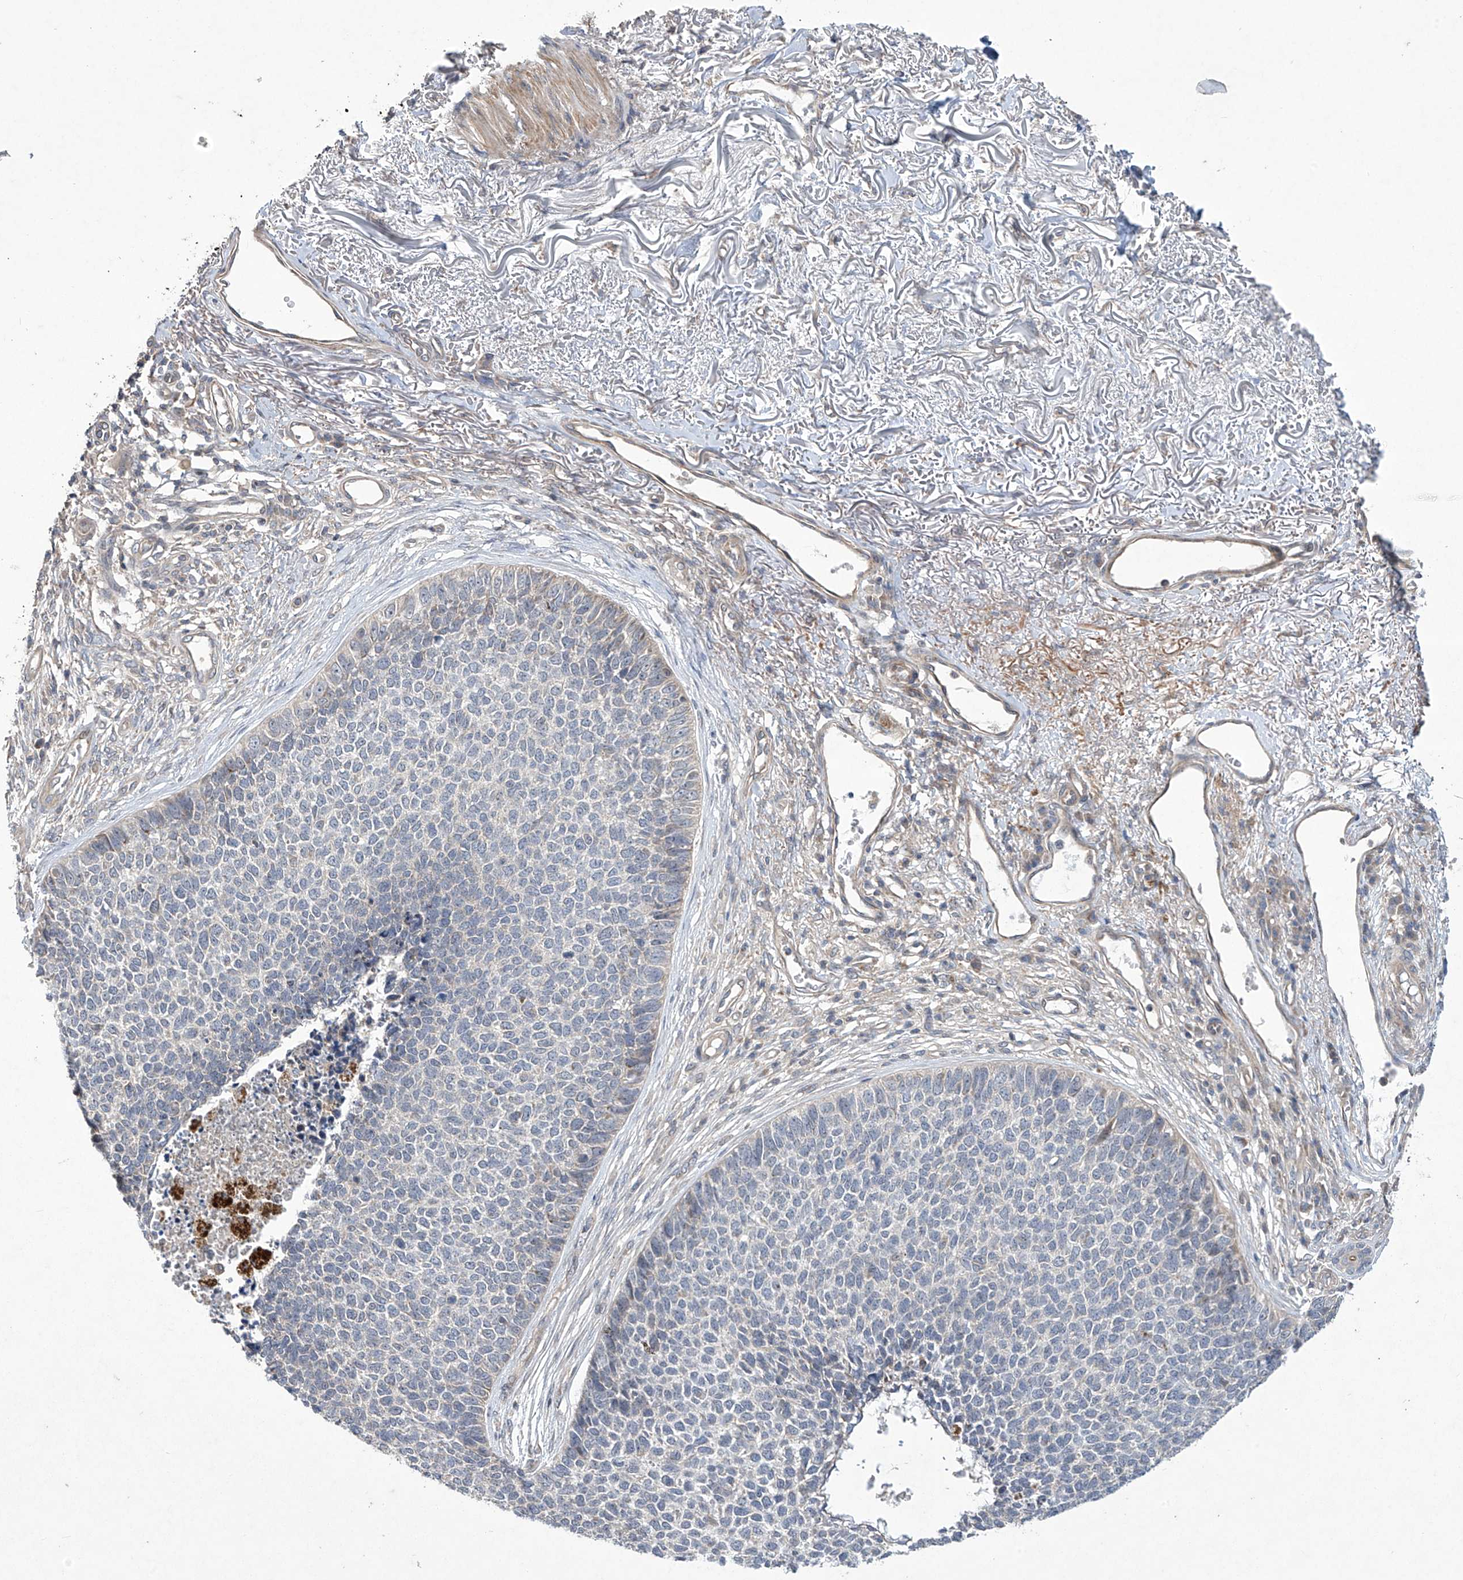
{"staining": {"intensity": "negative", "quantity": "none", "location": "none"}, "tissue": "skin cancer", "cell_type": "Tumor cells", "image_type": "cancer", "snomed": [{"axis": "morphology", "description": "Basal cell carcinoma"}, {"axis": "topography", "description": "Skin"}], "caption": "Immunohistochemical staining of human skin basal cell carcinoma reveals no significant expression in tumor cells.", "gene": "TRIM60", "patient": {"sex": "female", "age": 84}}